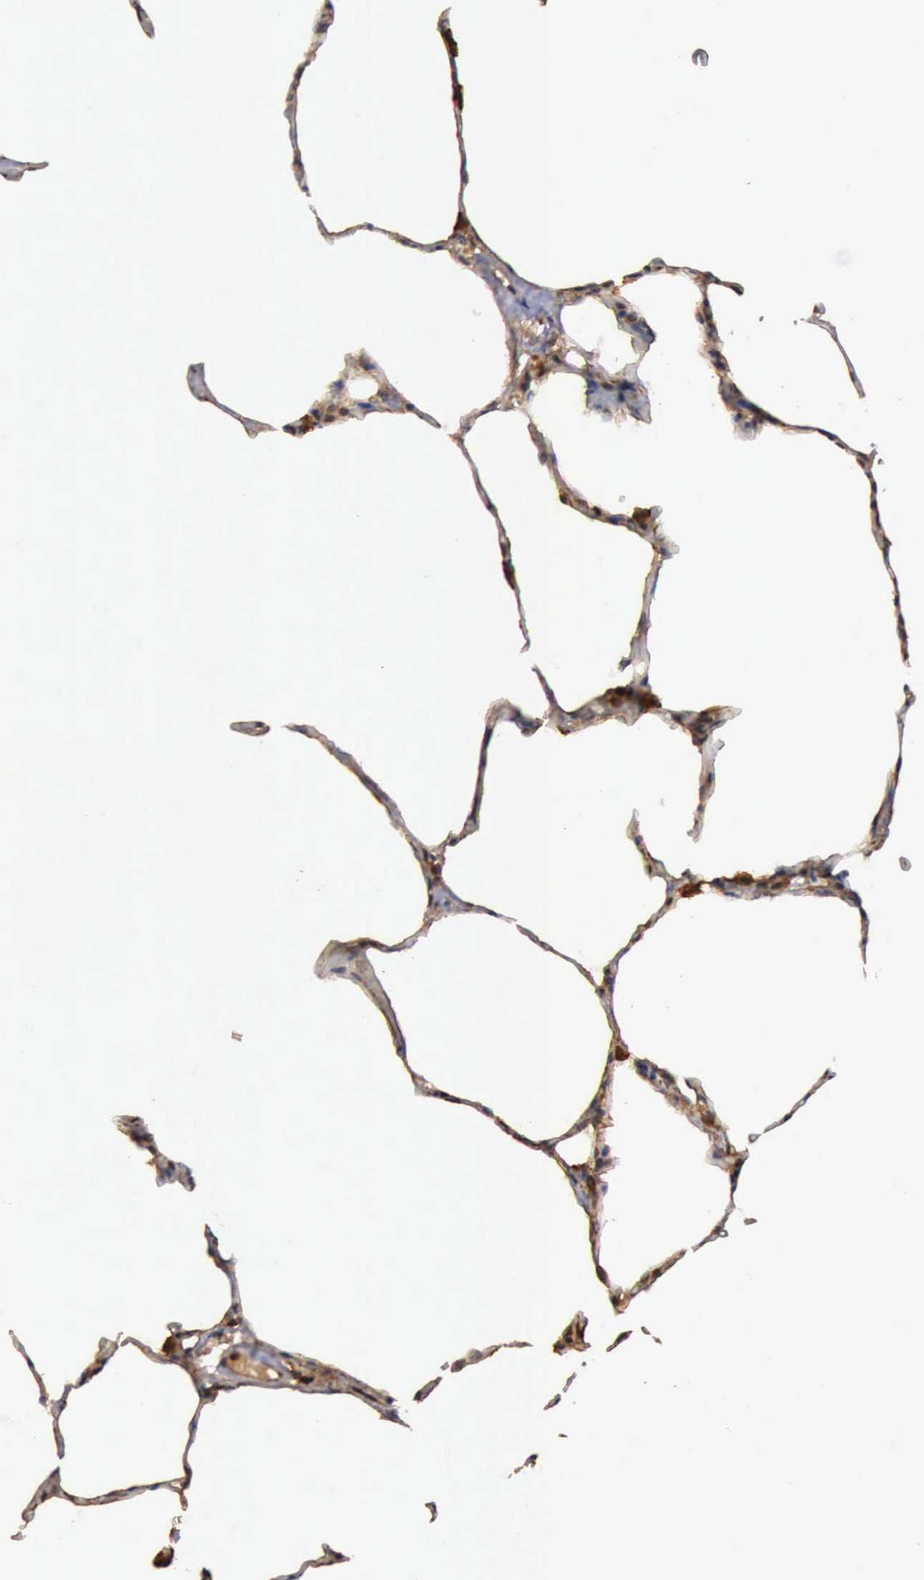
{"staining": {"intensity": "negative", "quantity": "none", "location": "none"}, "tissue": "lung", "cell_type": "Alveolar cells", "image_type": "normal", "snomed": [{"axis": "morphology", "description": "Normal tissue, NOS"}, {"axis": "topography", "description": "Lung"}], "caption": "A micrograph of human lung is negative for staining in alveolar cells.", "gene": "BMX", "patient": {"sex": "female", "age": 75}}